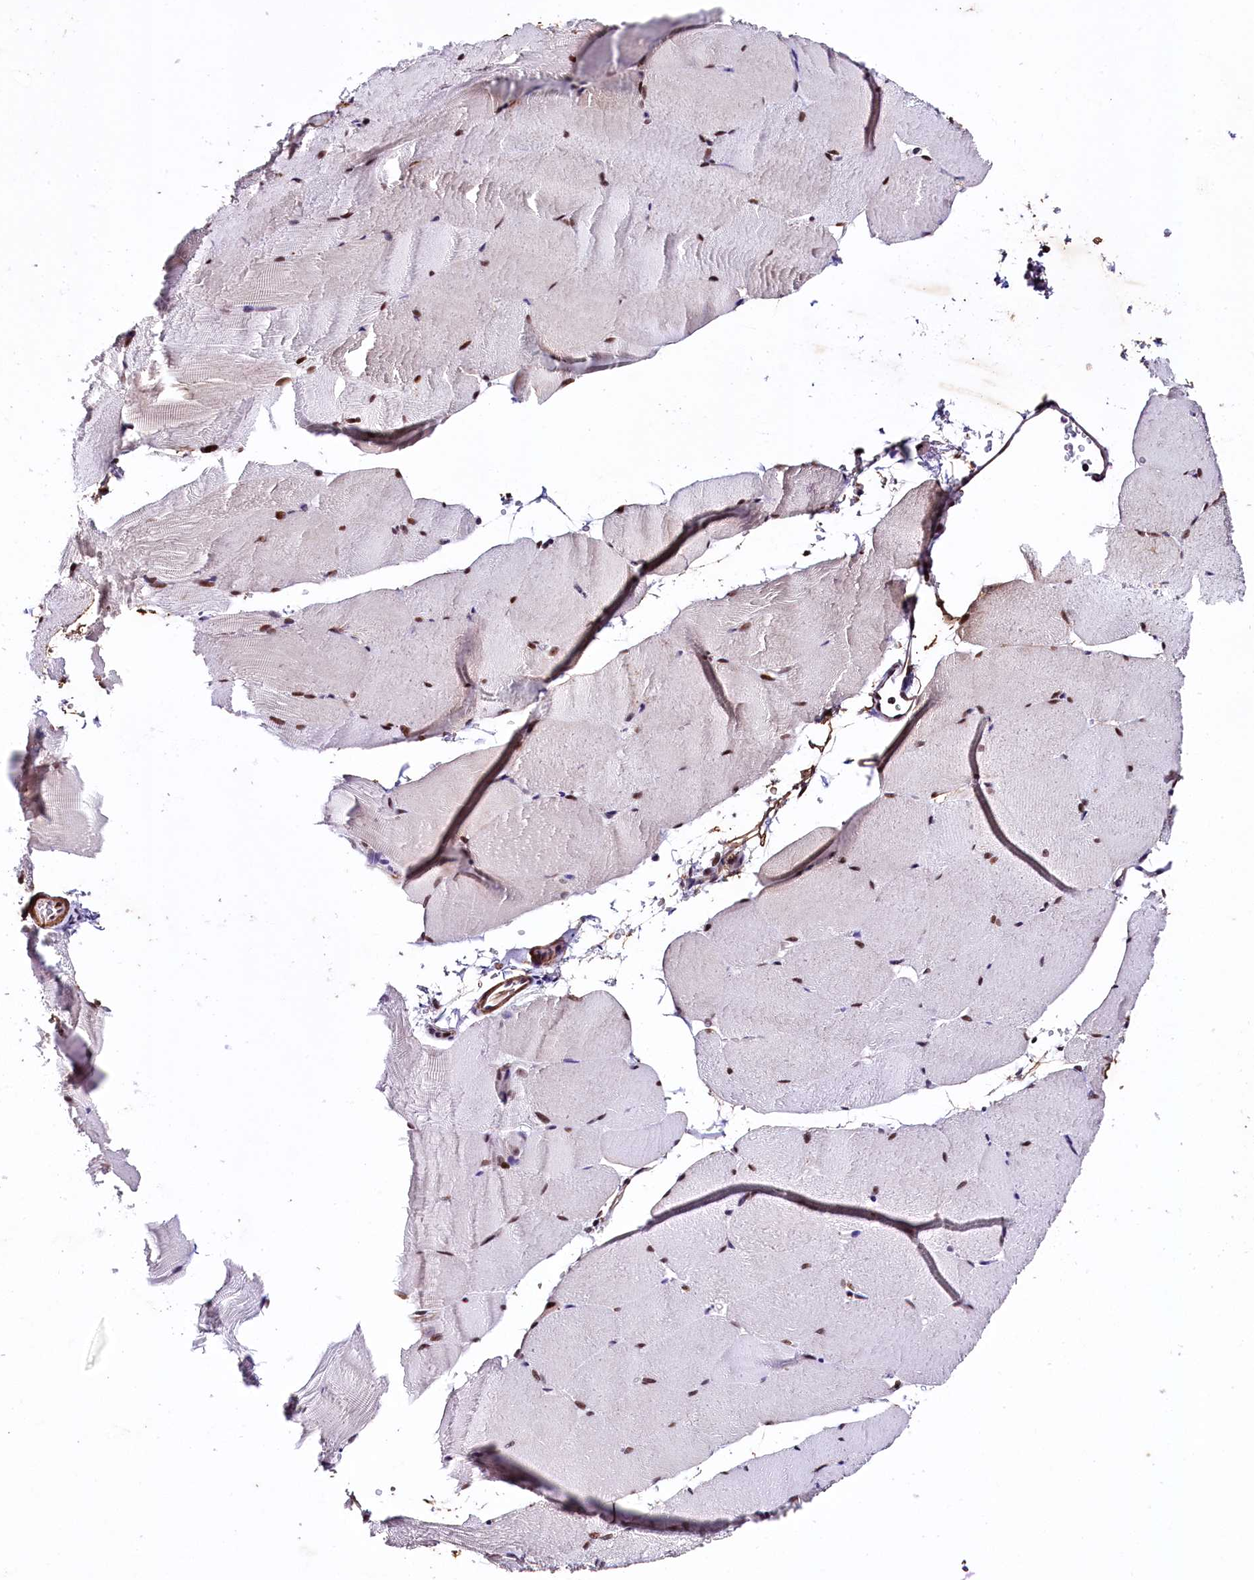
{"staining": {"intensity": "moderate", "quantity": "25%-75%", "location": "nuclear"}, "tissue": "skeletal muscle", "cell_type": "Myocytes", "image_type": "normal", "snomed": [{"axis": "morphology", "description": "Normal tissue, NOS"}, {"axis": "topography", "description": "Skeletal muscle"}, {"axis": "topography", "description": "Parathyroid gland"}], "caption": "Myocytes exhibit moderate nuclear expression in approximately 25%-75% of cells in unremarkable skeletal muscle.", "gene": "SAMD10", "patient": {"sex": "female", "age": 37}}